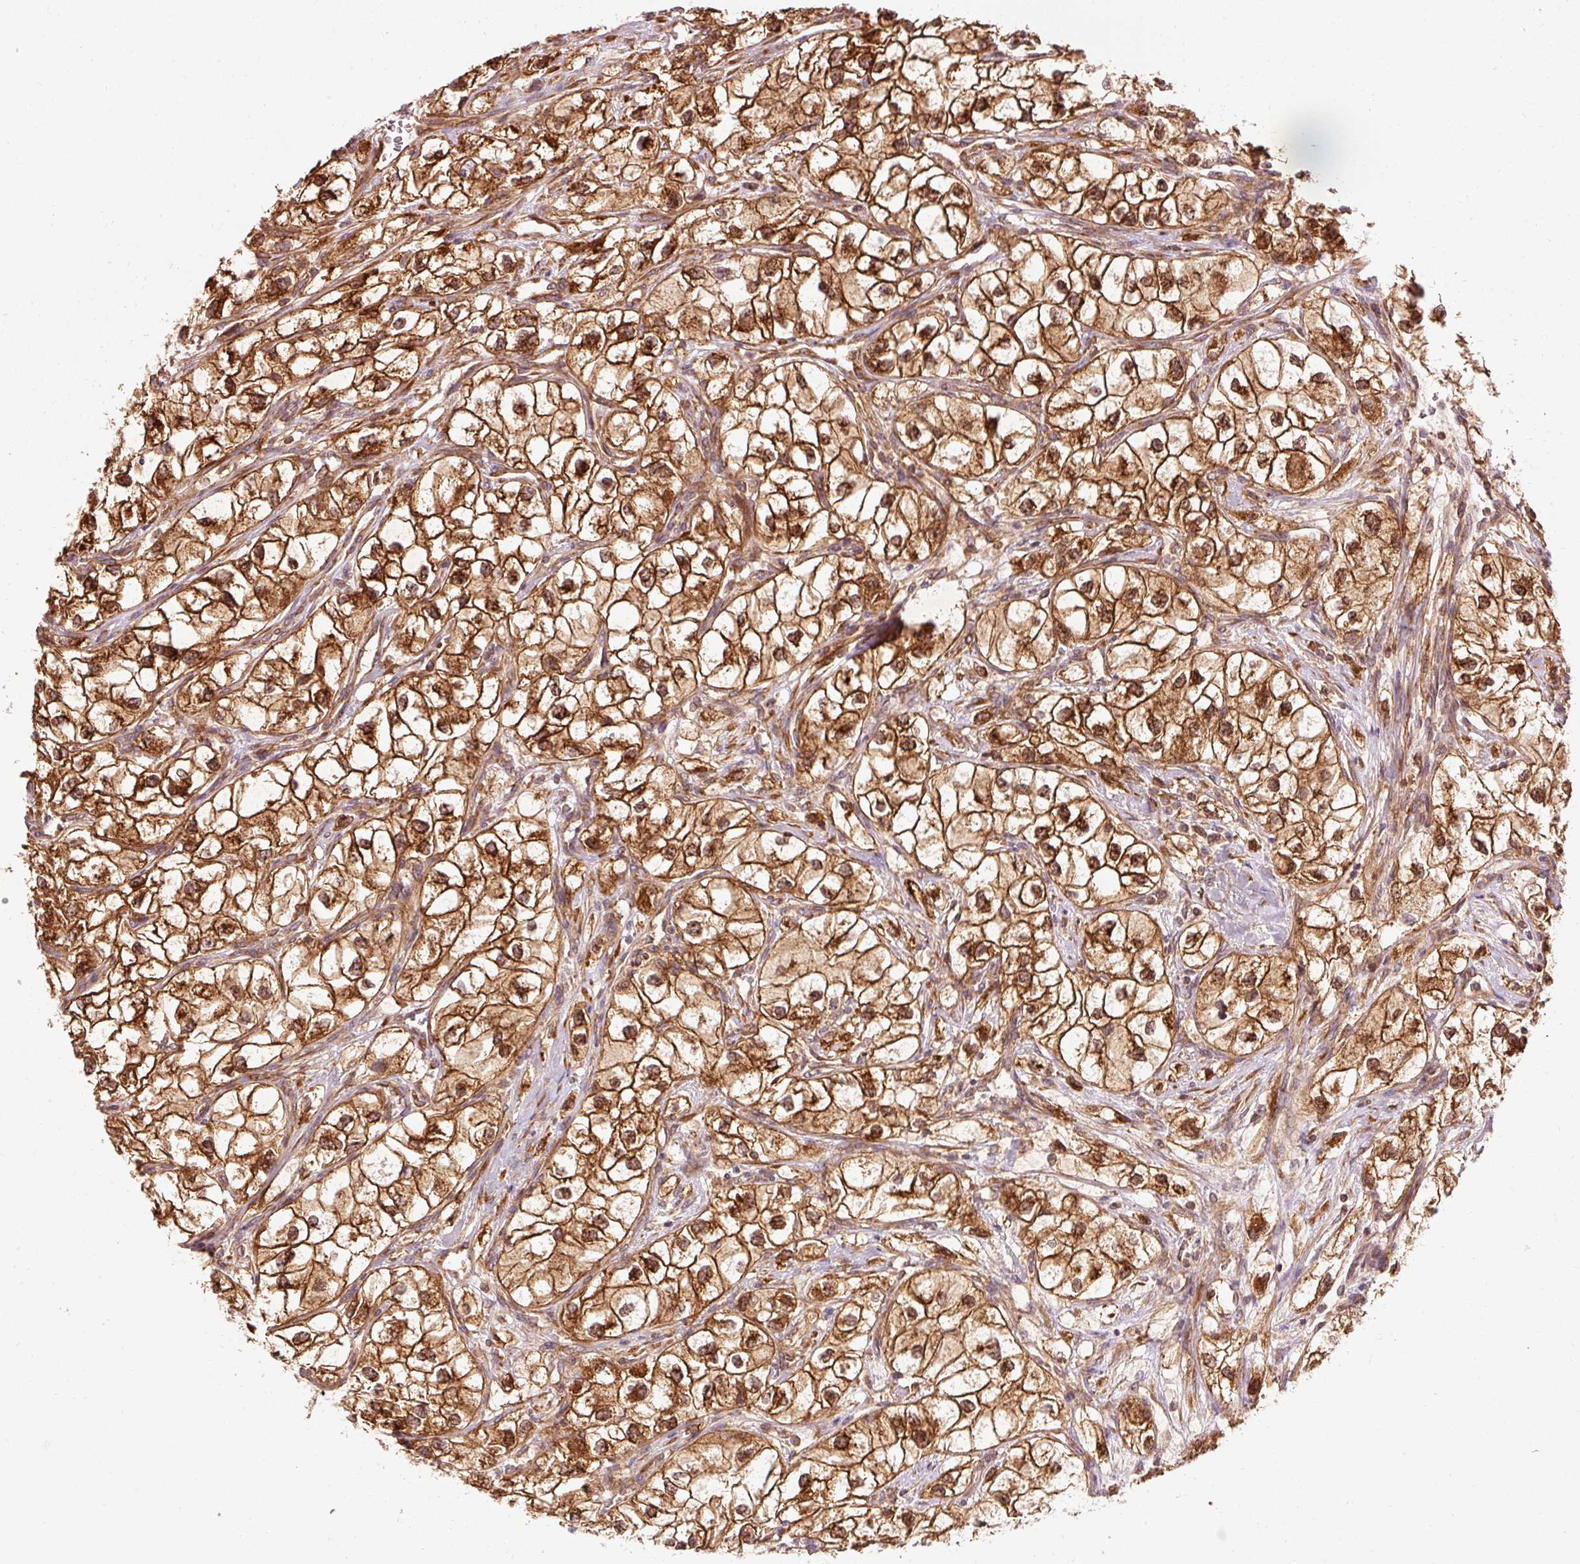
{"staining": {"intensity": "strong", "quantity": ">75%", "location": "cytoplasmic/membranous,nuclear"}, "tissue": "renal cancer", "cell_type": "Tumor cells", "image_type": "cancer", "snomed": [{"axis": "morphology", "description": "Adenocarcinoma, NOS"}, {"axis": "topography", "description": "Kidney"}], "caption": "Immunohistochemical staining of human adenocarcinoma (renal) displays strong cytoplasmic/membranous and nuclear protein staining in about >75% of tumor cells.", "gene": "PDAP1", "patient": {"sex": "male", "age": 59}}